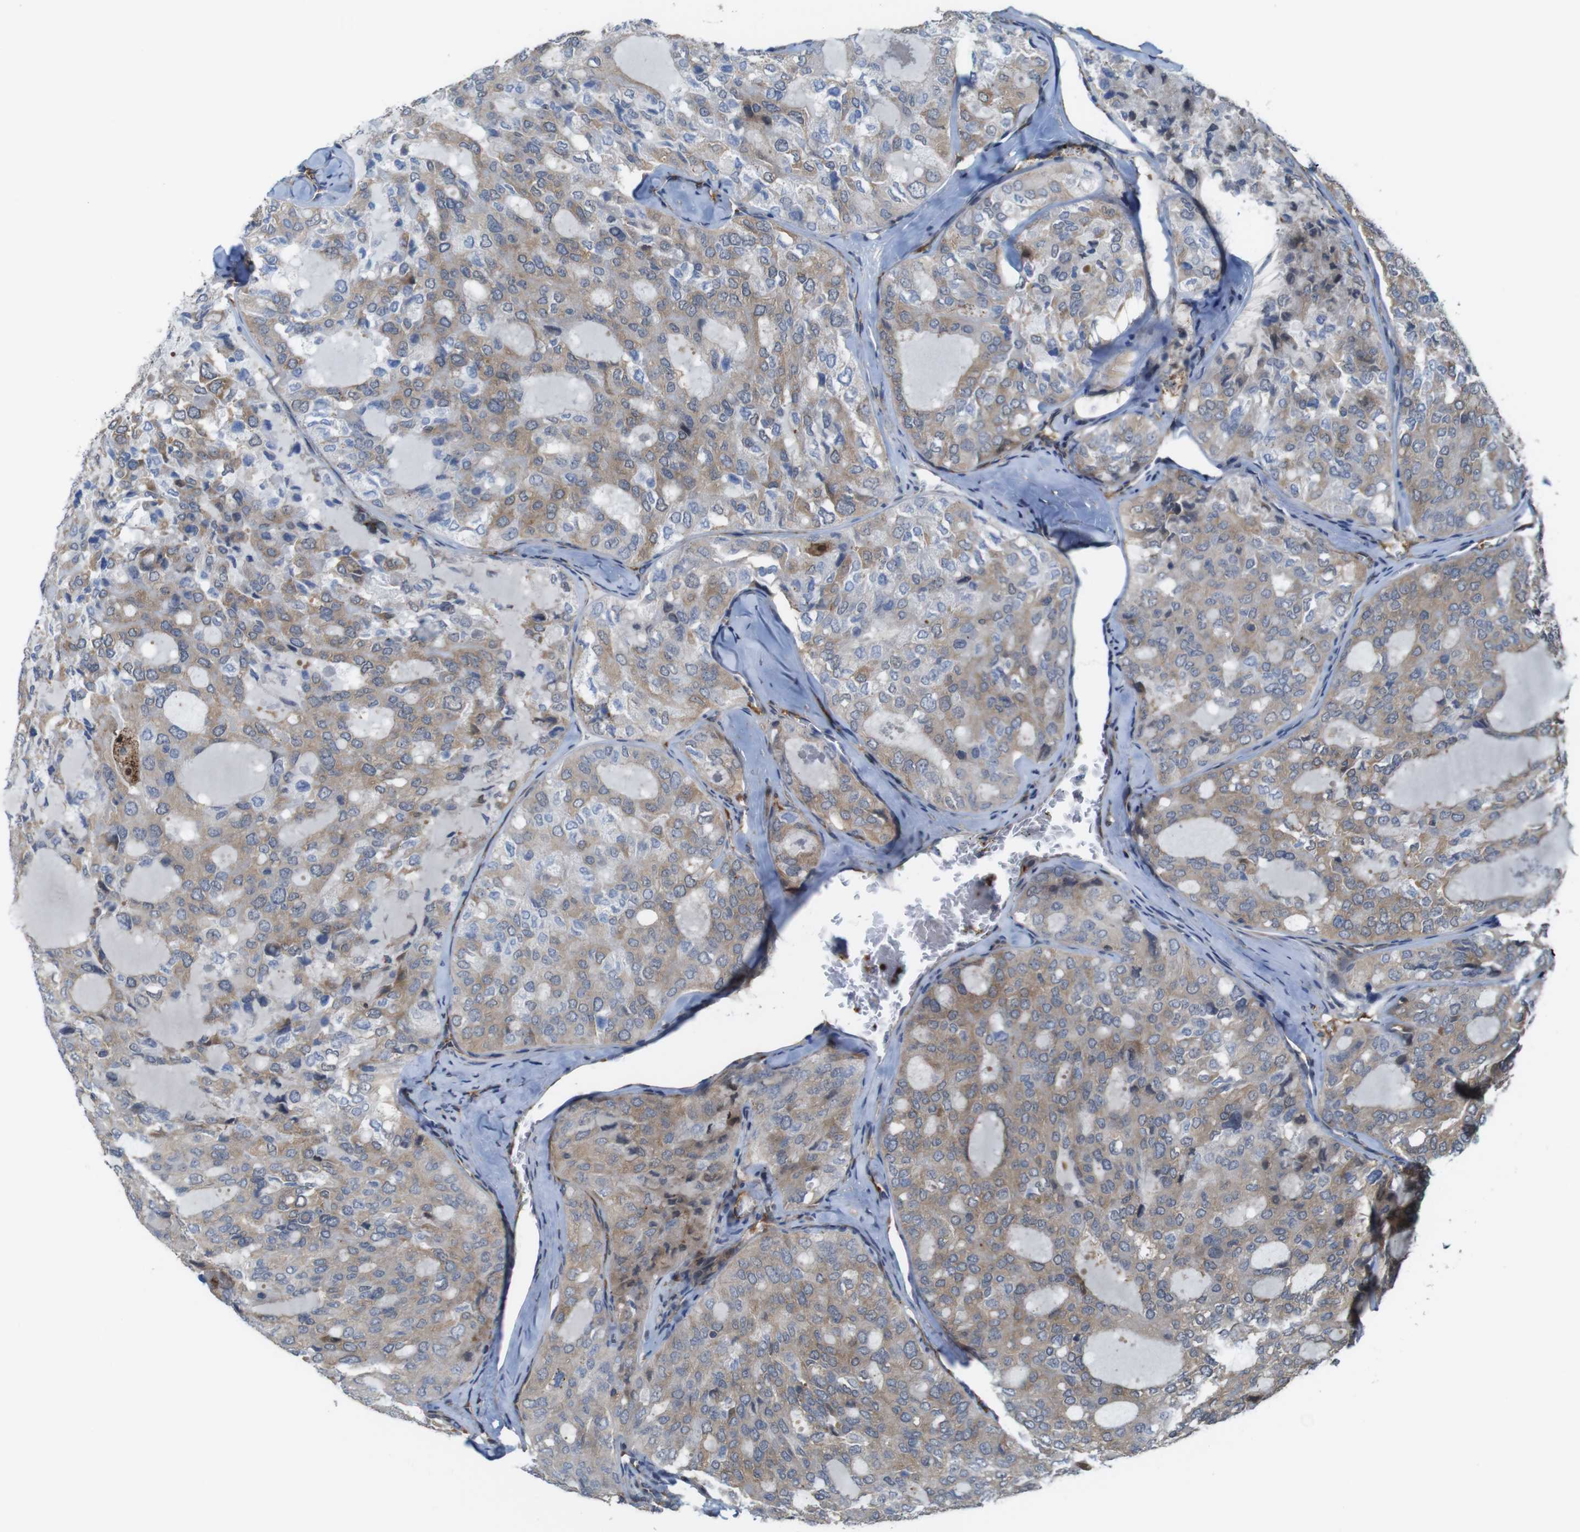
{"staining": {"intensity": "moderate", "quantity": ">75%", "location": "cytoplasmic/membranous"}, "tissue": "thyroid cancer", "cell_type": "Tumor cells", "image_type": "cancer", "snomed": [{"axis": "morphology", "description": "Follicular adenoma carcinoma, NOS"}, {"axis": "topography", "description": "Thyroid gland"}], "caption": "DAB immunohistochemical staining of thyroid cancer exhibits moderate cytoplasmic/membranous protein expression in approximately >75% of tumor cells.", "gene": "PCOLCE2", "patient": {"sex": "male", "age": 75}}